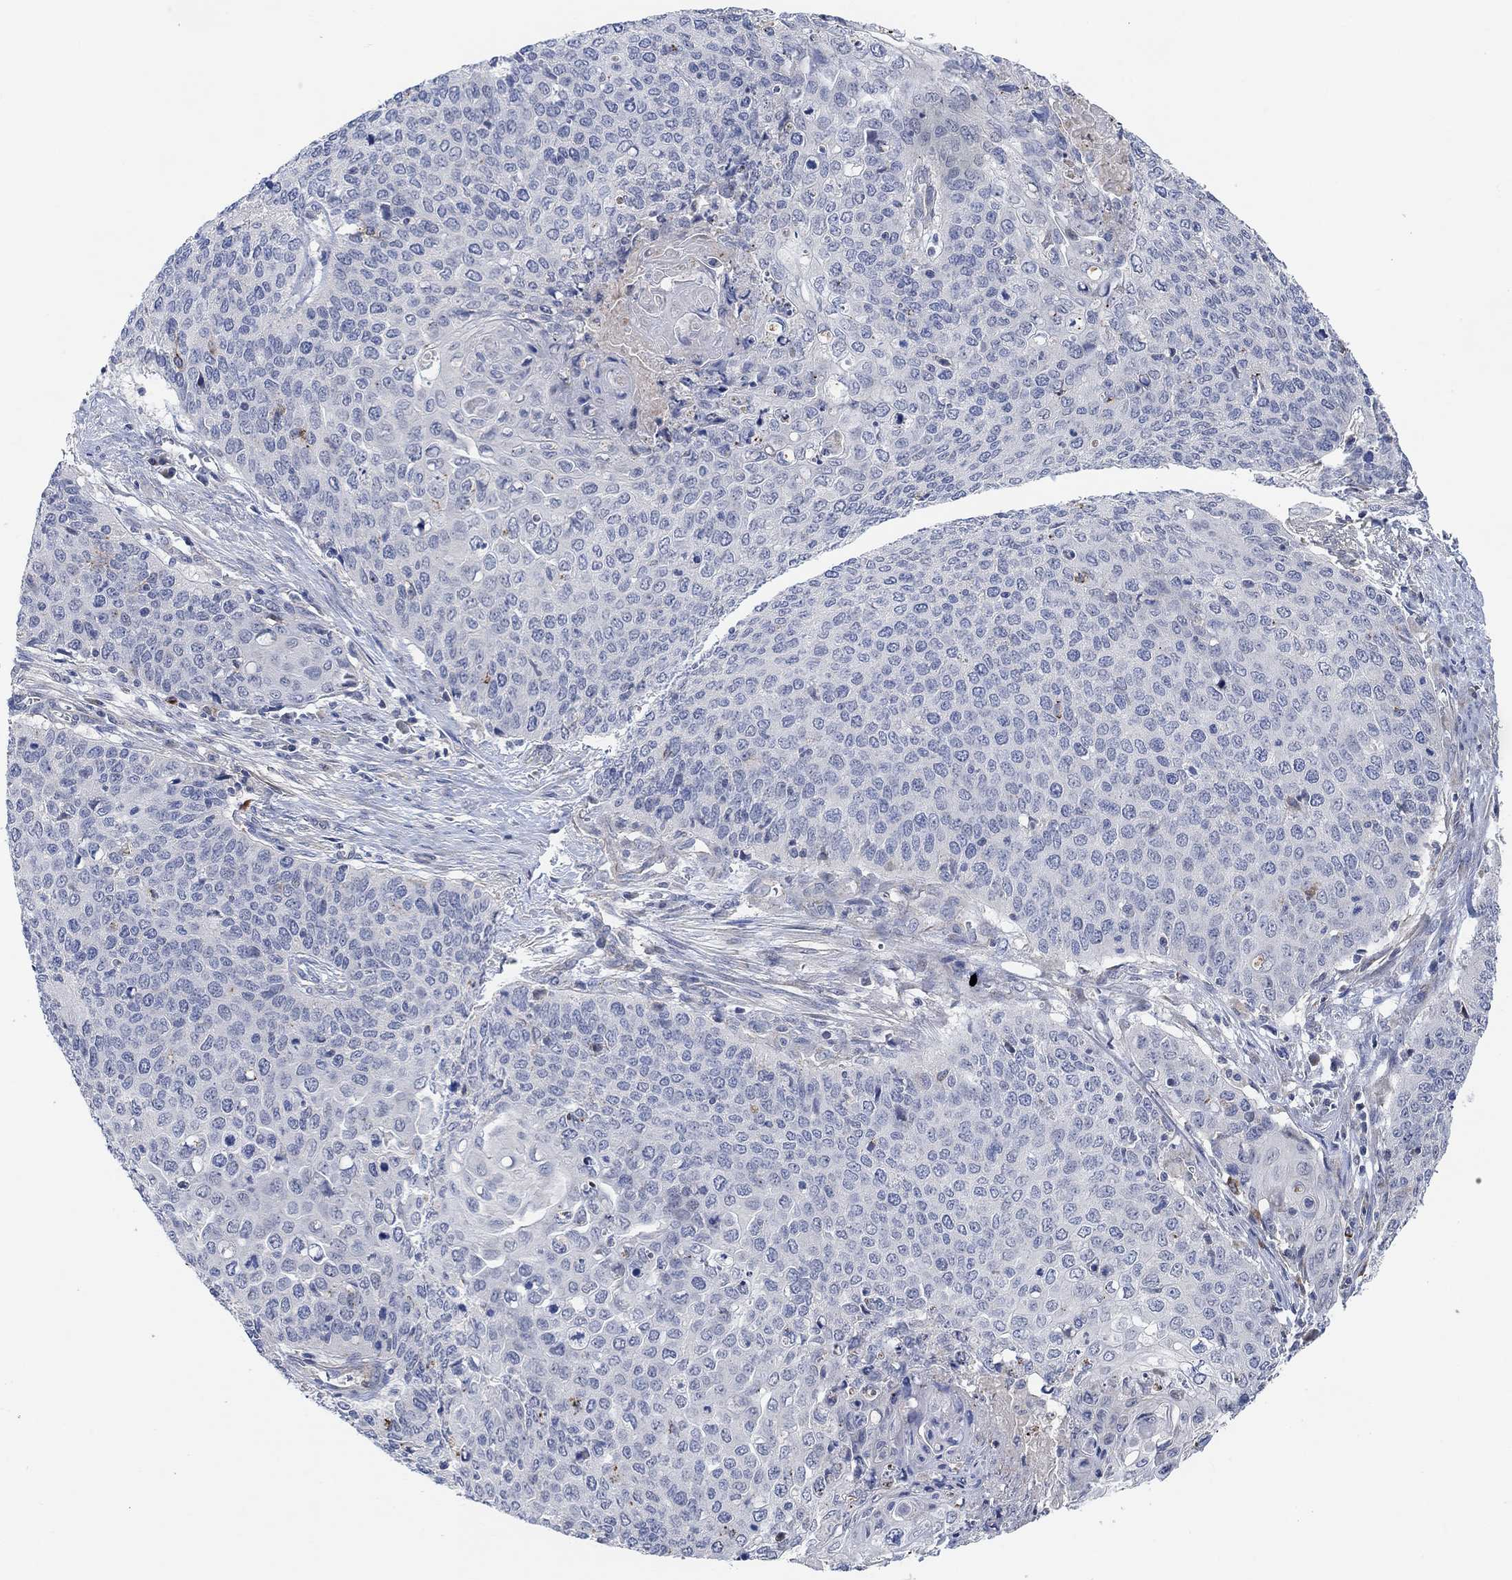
{"staining": {"intensity": "negative", "quantity": "none", "location": "none"}, "tissue": "cervical cancer", "cell_type": "Tumor cells", "image_type": "cancer", "snomed": [{"axis": "morphology", "description": "Squamous cell carcinoma, NOS"}, {"axis": "topography", "description": "Cervix"}], "caption": "Immunohistochemical staining of squamous cell carcinoma (cervical) exhibits no significant staining in tumor cells. Nuclei are stained in blue.", "gene": "HCRTR1", "patient": {"sex": "female", "age": 39}}